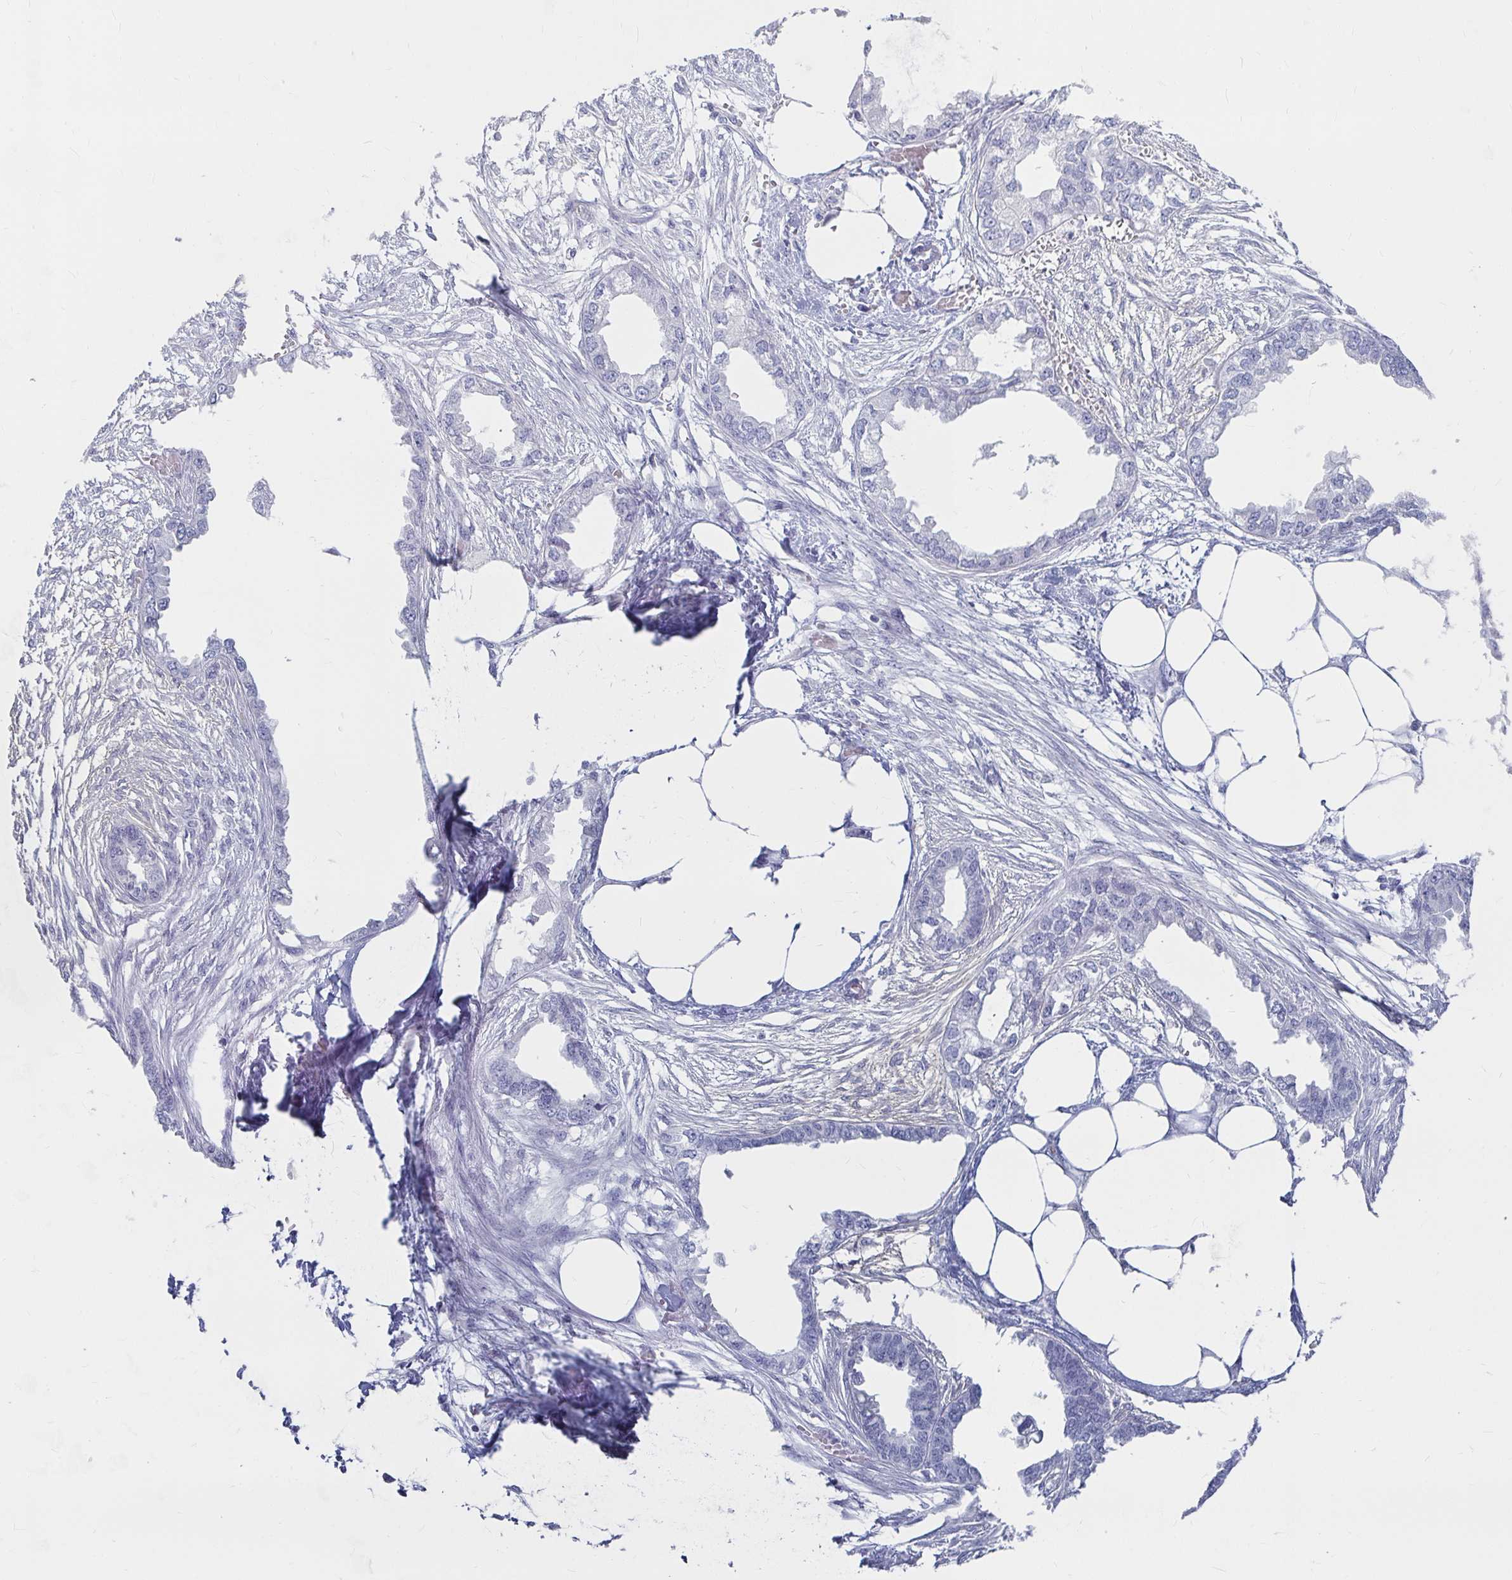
{"staining": {"intensity": "negative", "quantity": "none", "location": "none"}, "tissue": "endometrial cancer", "cell_type": "Tumor cells", "image_type": "cancer", "snomed": [{"axis": "morphology", "description": "Adenocarcinoma, NOS"}, {"axis": "morphology", "description": "Adenocarcinoma, metastatic, NOS"}, {"axis": "topography", "description": "Adipose tissue"}, {"axis": "topography", "description": "Endometrium"}], "caption": "Tumor cells are negative for brown protein staining in endometrial cancer.", "gene": "CA9", "patient": {"sex": "female", "age": 67}}